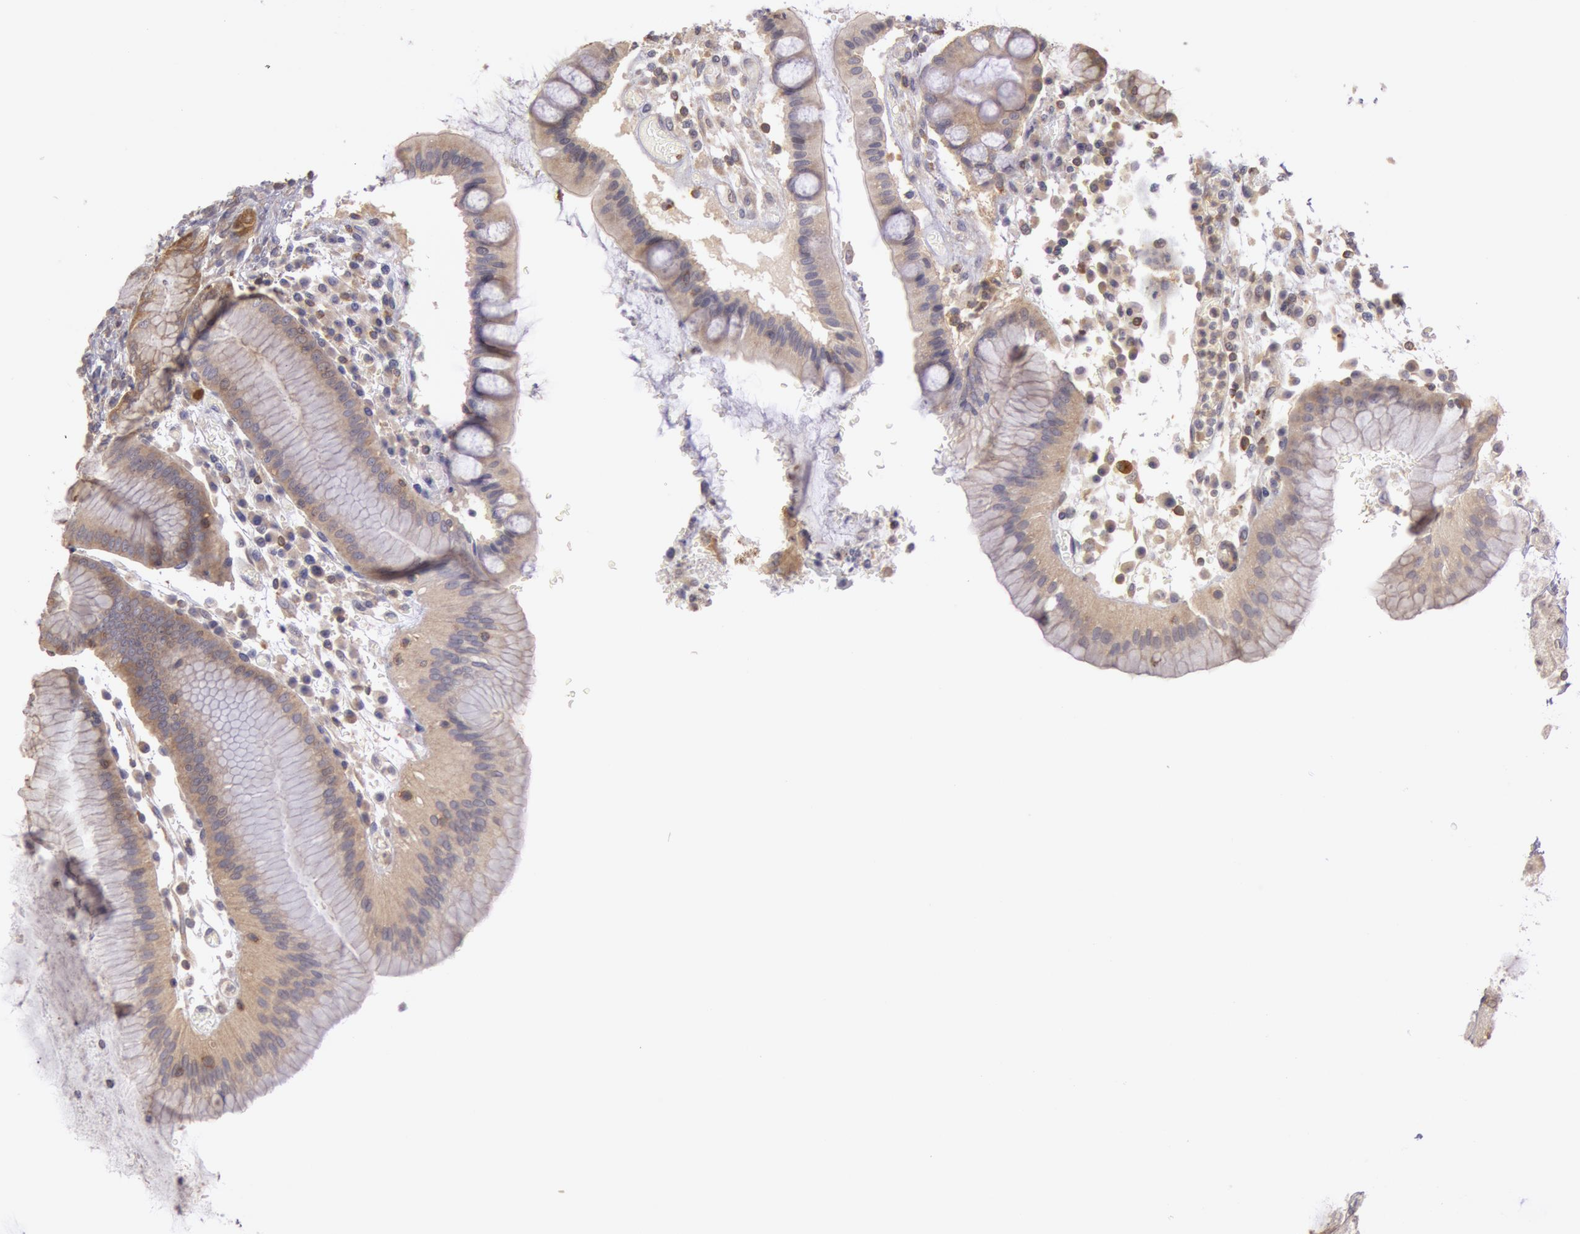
{"staining": {"intensity": "moderate", "quantity": ">75%", "location": "cytoplasmic/membranous"}, "tissue": "stomach", "cell_type": "Glandular cells", "image_type": "normal", "snomed": [{"axis": "morphology", "description": "Normal tissue, NOS"}, {"axis": "topography", "description": "Stomach, lower"}], "caption": "This is an image of immunohistochemistry (IHC) staining of unremarkable stomach, which shows moderate staining in the cytoplasmic/membranous of glandular cells.", "gene": "NMT2", "patient": {"sex": "female", "age": 73}}